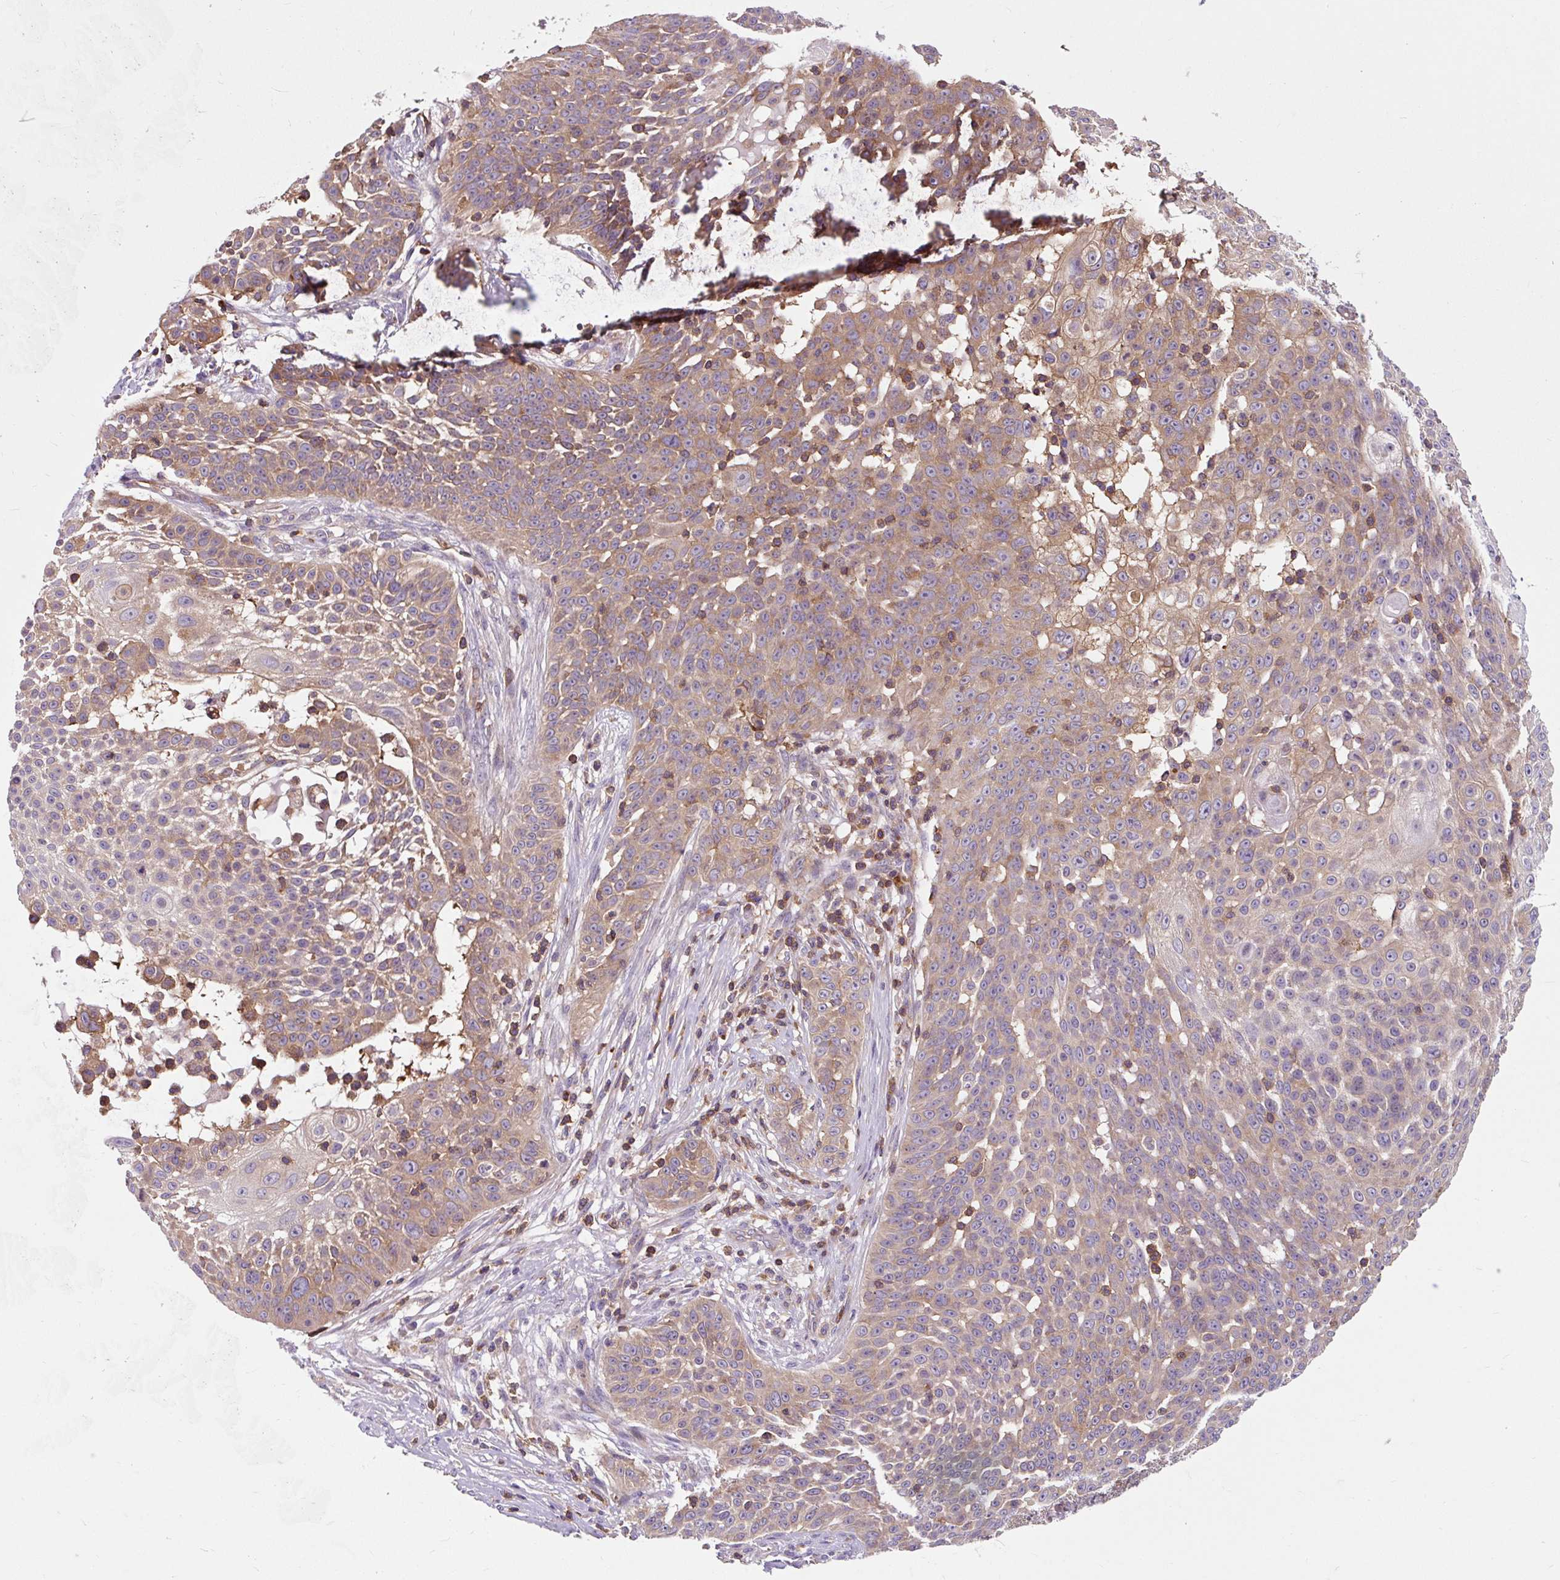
{"staining": {"intensity": "moderate", "quantity": "25%-75%", "location": "cytoplasmic/membranous"}, "tissue": "skin cancer", "cell_type": "Tumor cells", "image_type": "cancer", "snomed": [{"axis": "morphology", "description": "Squamous cell carcinoma, NOS"}, {"axis": "topography", "description": "Skin"}], "caption": "A high-resolution micrograph shows immunohistochemistry (IHC) staining of skin squamous cell carcinoma, which demonstrates moderate cytoplasmic/membranous staining in approximately 25%-75% of tumor cells.", "gene": "CISD3", "patient": {"sex": "male", "age": 24}}